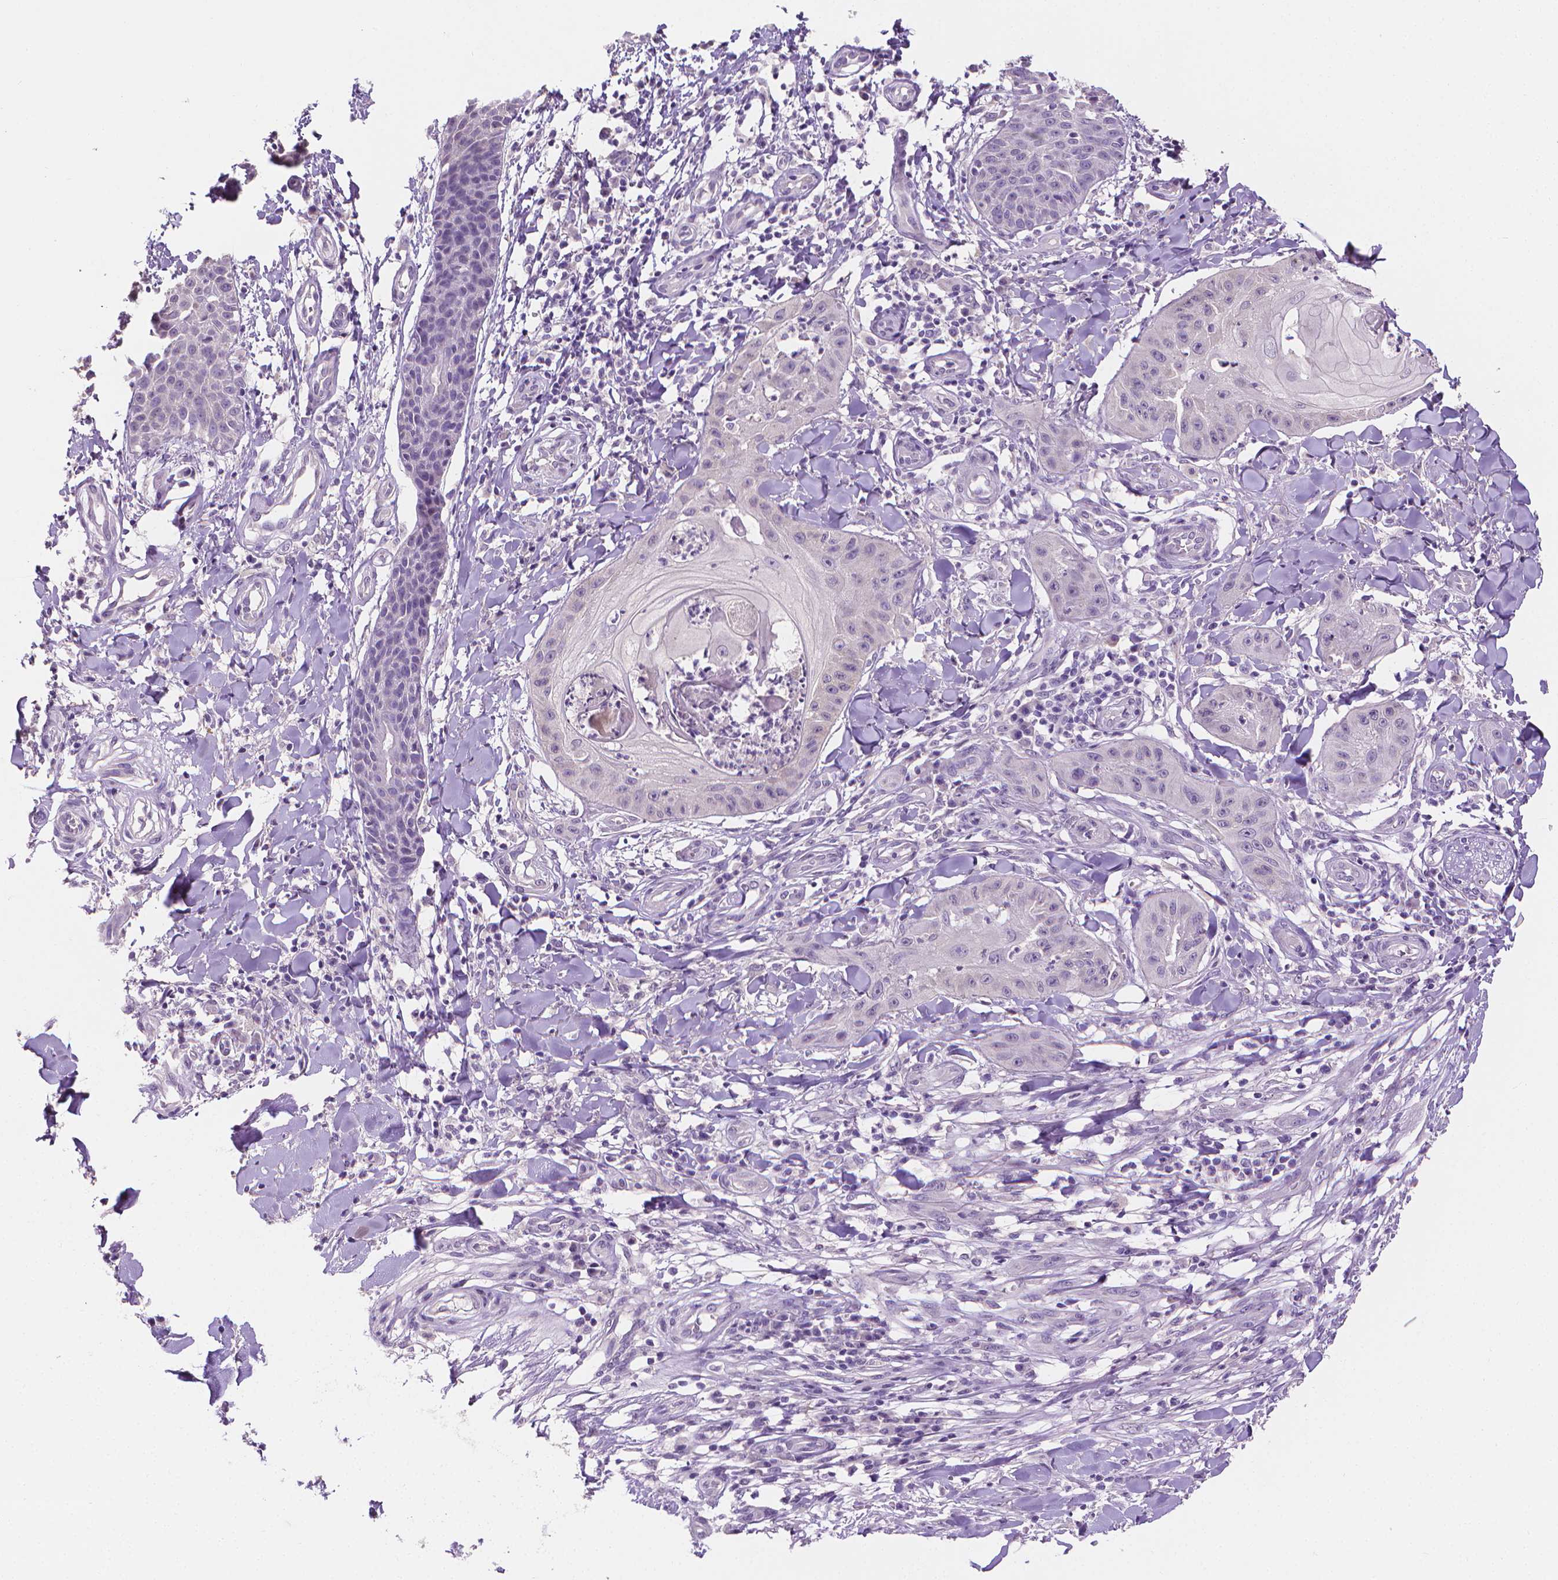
{"staining": {"intensity": "negative", "quantity": "none", "location": "none"}, "tissue": "skin cancer", "cell_type": "Tumor cells", "image_type": "cancer", "snomed": [{"axis": "morphology", "description": "Squamous cell carcinoma, NOS"}, {"axis": "topography", "description": "Skin"}], "caption": "DAB immunohistochemical staining of skin cancer displays no significant positivity in tumor cells.", "gene": "FASN", "patient": {"sex": "male", "age": 70}}